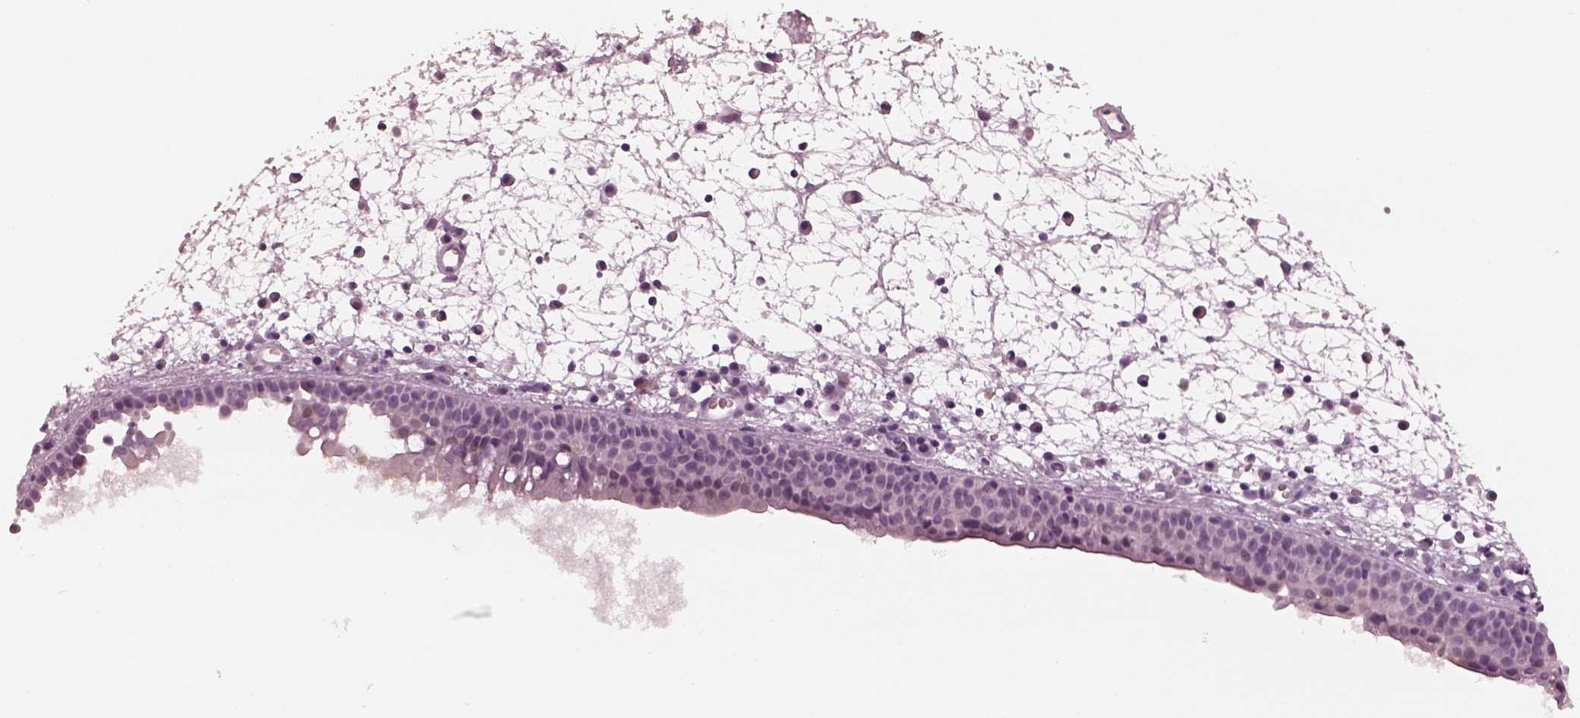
{"staining": {"intensity": "negative", "quantity": "none", "location": "none"}, "tissue": "nasopharynx", "cell_type": "Respiratory epithelial cells", "image_type": "normal", "snomed": [{"axis": "morphology", "description": "Normal tissue, NOS"}, {"axis": "topography", "description": "Nasopharynx"}], "caption": "Protein analysis of benign nasopharynx shows no significant staining in respiratory epithelial cells.", "gene": "C2orf81", "patient": {"sex": "male", "age": 61}}